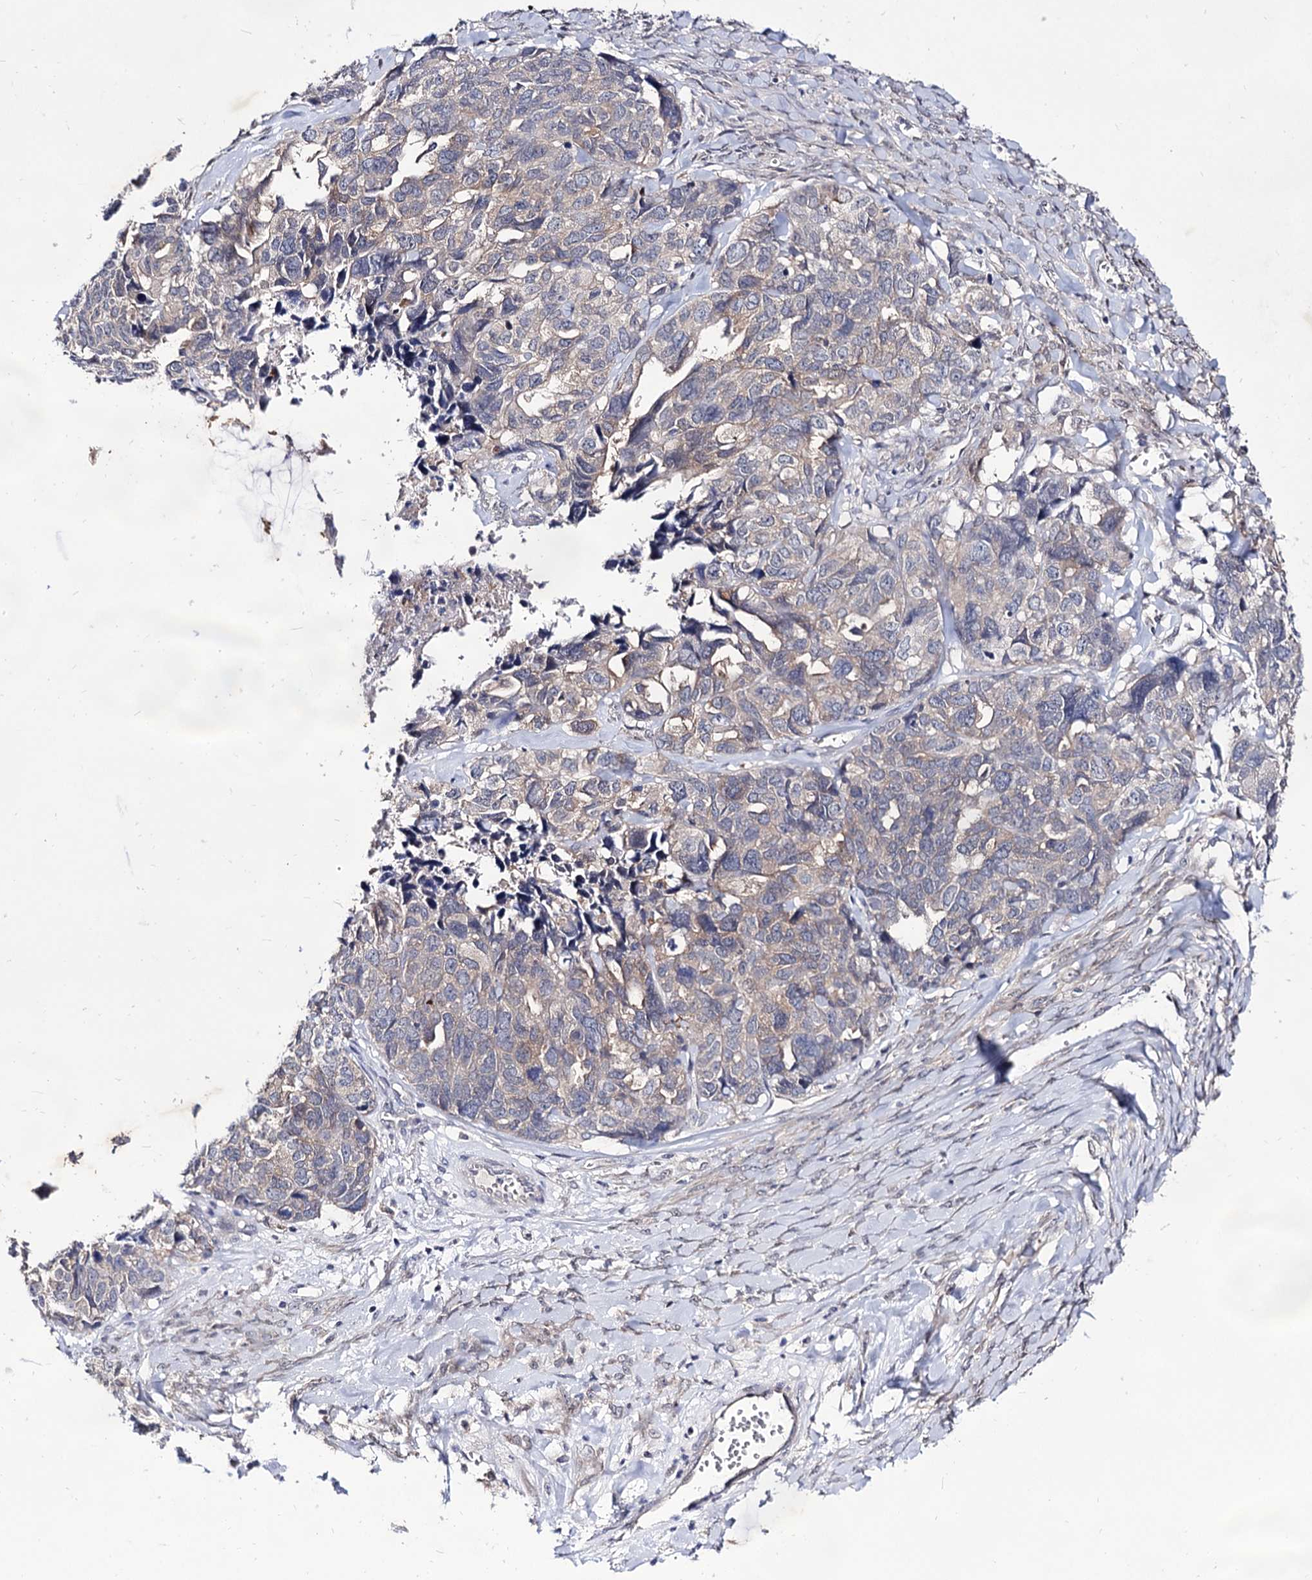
{"staining": {"intensity": "negative", "quantity": "none", "location": "none"}, "tissue": "ovarian cancer", "cell_type": "Tumor cells", "image_type": "cancer", "snomed": [{"axis": "morphology", "description": "Cystadenocarcinoma, serous, NOS"}, {"axis": "topography", "description": "Ovary"}], "caption": "Ovarian cancer (serous cystadenocarcinoma) stained for a protein using IHC demonstrates no expression tumor cells.", "gene": "ARFIP2", "patient": {"sex": "female", "age": 79}}